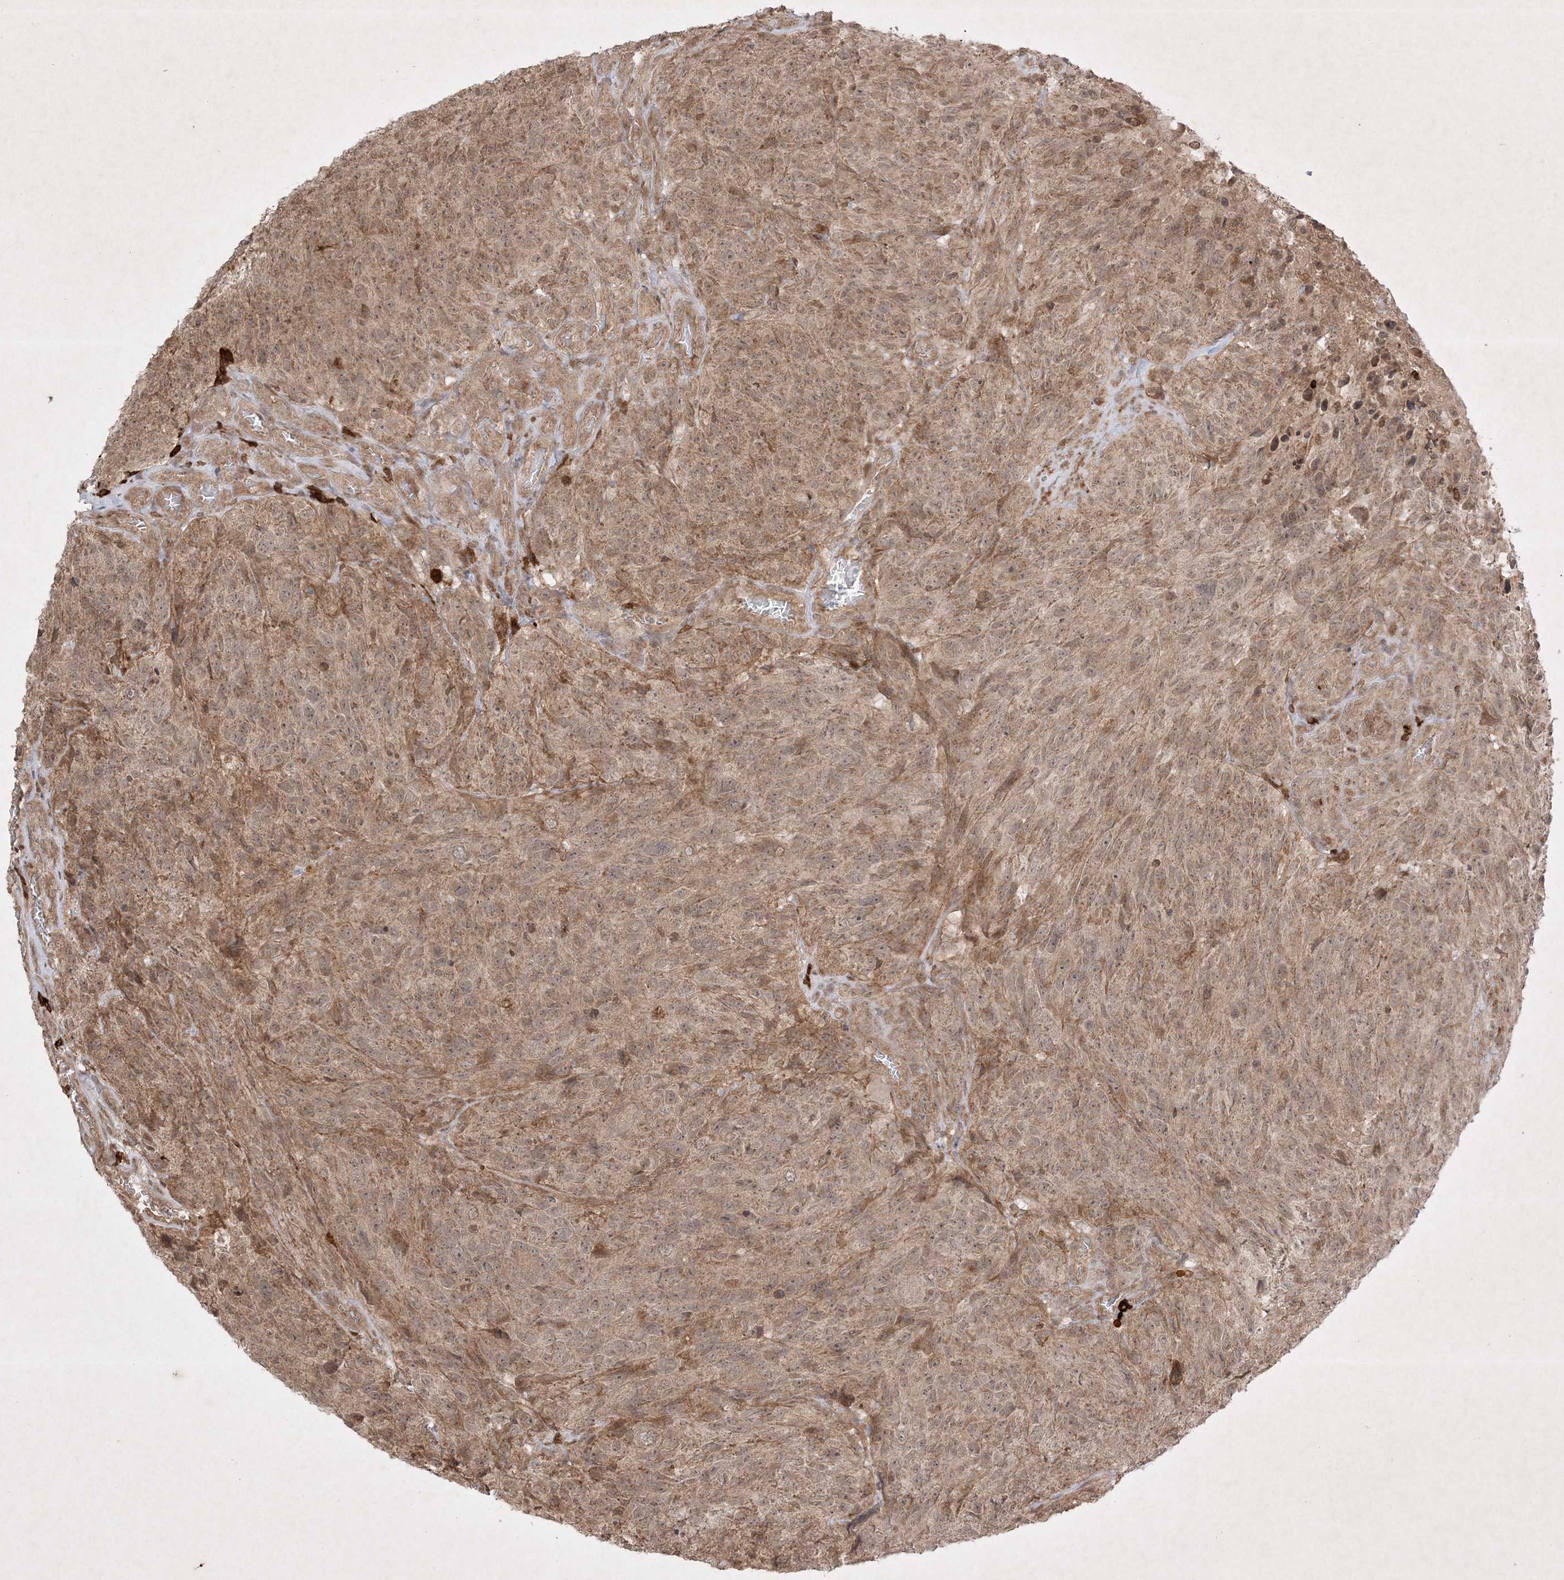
{"staining": {"intensity": "weak", "quantity": "25%-75%", "location": "cytoplasmic/membranous,nuclear"}, "tissue": "glioma", "cell_type": "Tumor cells", "image_type": "cancer", "snomed": [{"axis": "morphology", "description": "Glioma, malignant, High grade"}, {"axis": "topography", "description": "Brain"}], "caption": "About 25%-75% of tumor cells in malignant high-grade glioma exhibit weak cytoplasmic/membranous and nuclear protein staining as visualized by brown immunohistochemical staining.", "gene": "PTK6", "patient": {"sex": "male", "age": 69}}